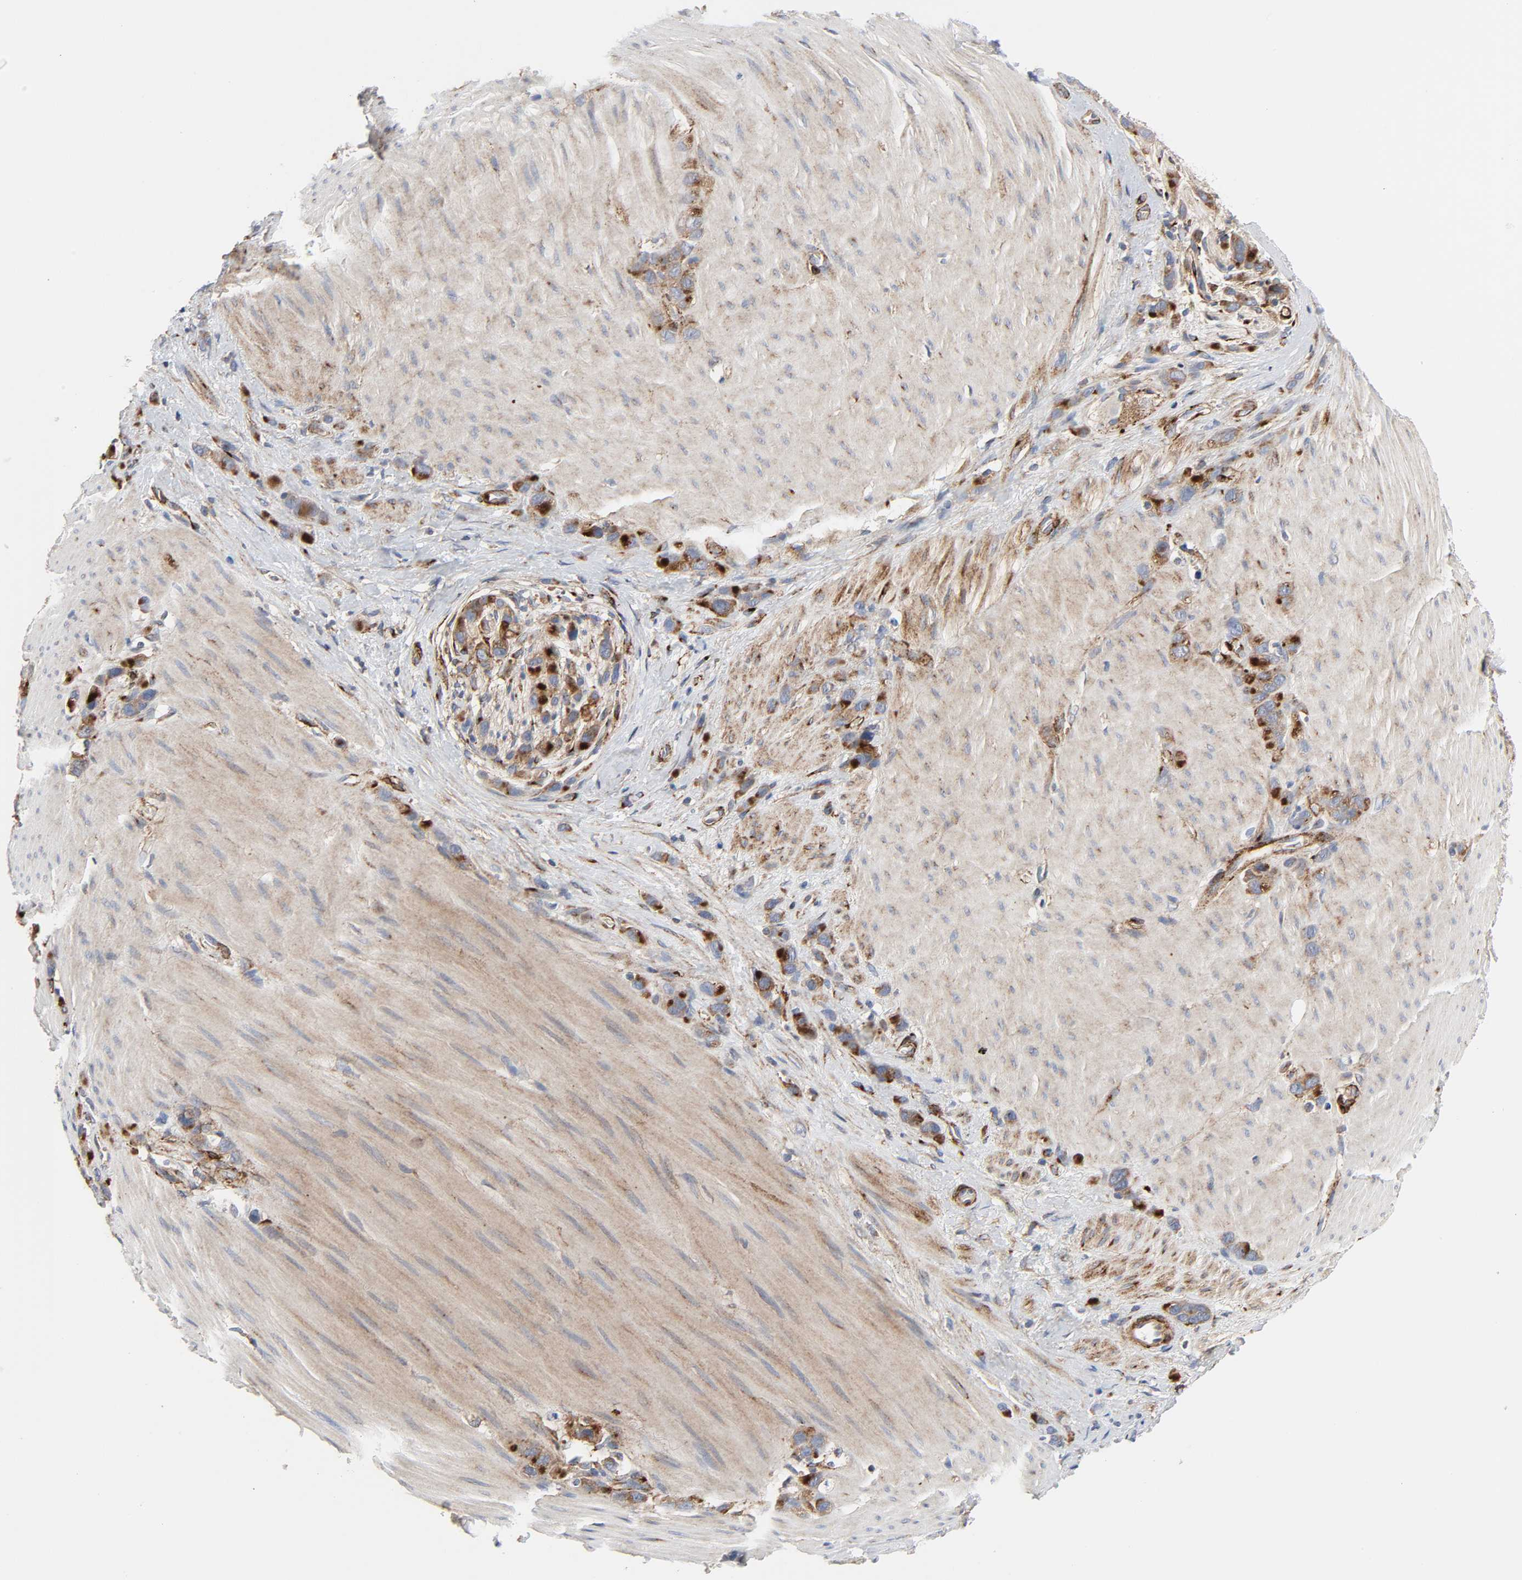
{"staining": {"intensity": "strong", "quantity": ">75%", "location": "cytoplasmic/membranous"}, "tissue": "stomach cancer", "cell_type": "Tumor cells", "image_type": "cancer", "snomed": [{"axis": "morphology", "description": "Normal tissue, NOS"}, {"axis": "morphology", "description": "Adenocarcinoma, NOS"}, {"axis": "morphology", "description": "Adenocarcinoma, High grade"}, {"axis": "topography", "description": "Stomach, upper"}, {"axis": "topography", "description": "Stomach"}], "caption": "Stomach cancer (adenocarcinoma (high-grade)) tissue displays strong cytoplasmic/membranous staining in approximately >75% of tumor cells", "gene": "ARHGAP1", "patient": {"sex": "female", "age": 65}}